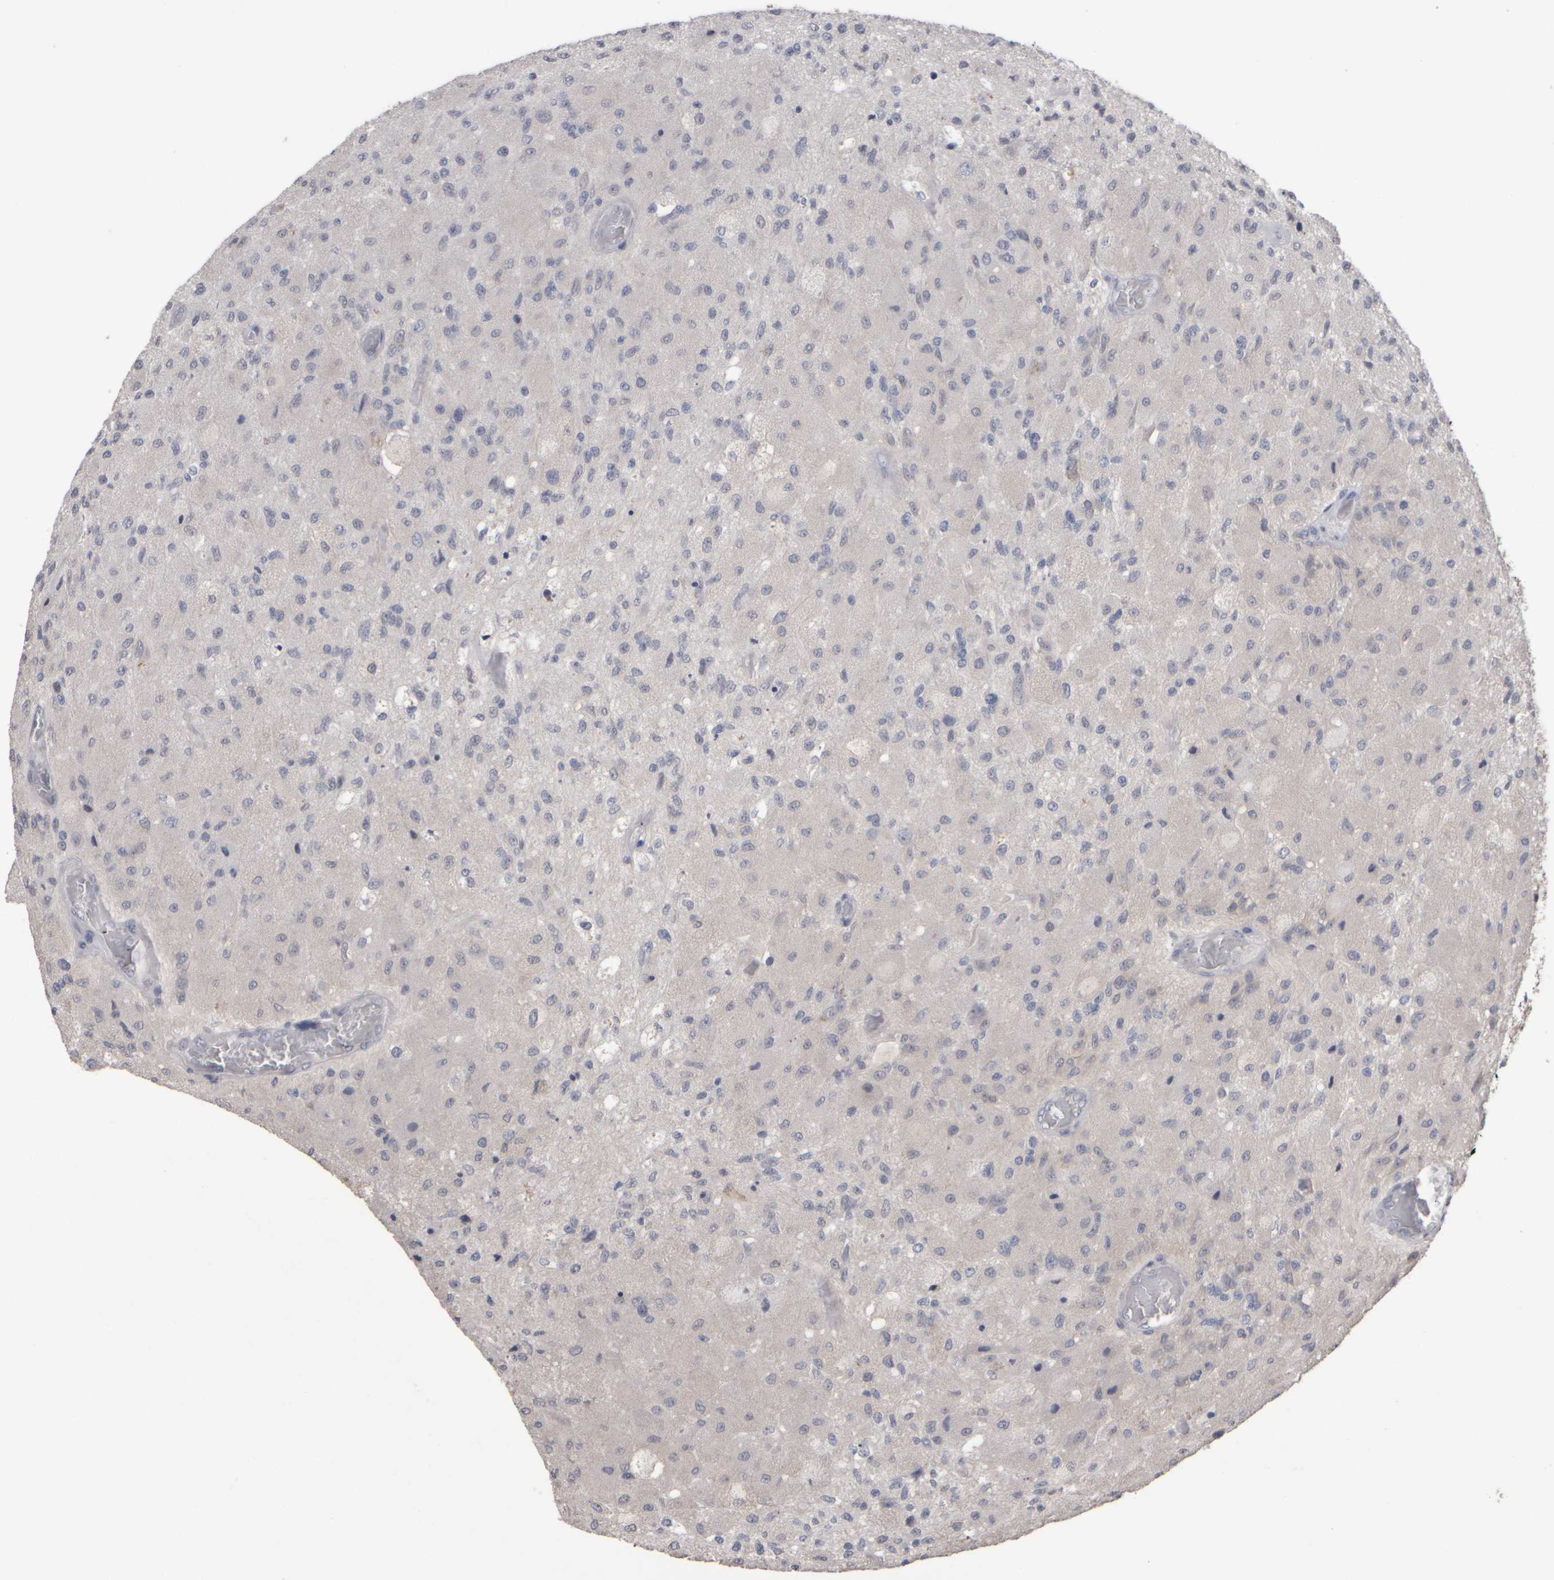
{"staining": {"intensity": "negative", "quantity": "none", "location": "none"}, "tissue": "glioma", "cell_type": "Tumor cells", "image_type": "cancer", "snomed": [{"axis": "morphology", "description": "Normal tissue, NOS"}, {"axis": "morphology", "description": "Glioma, malignant, High grade"}, {"axis": "topography", "description": "Cerebral cortex"}], "caption": "IHC of human glioma exhibits no staining in tumor cells.", "gene": "EPHX2", "patient": {"sex": "male", "age": 77}}